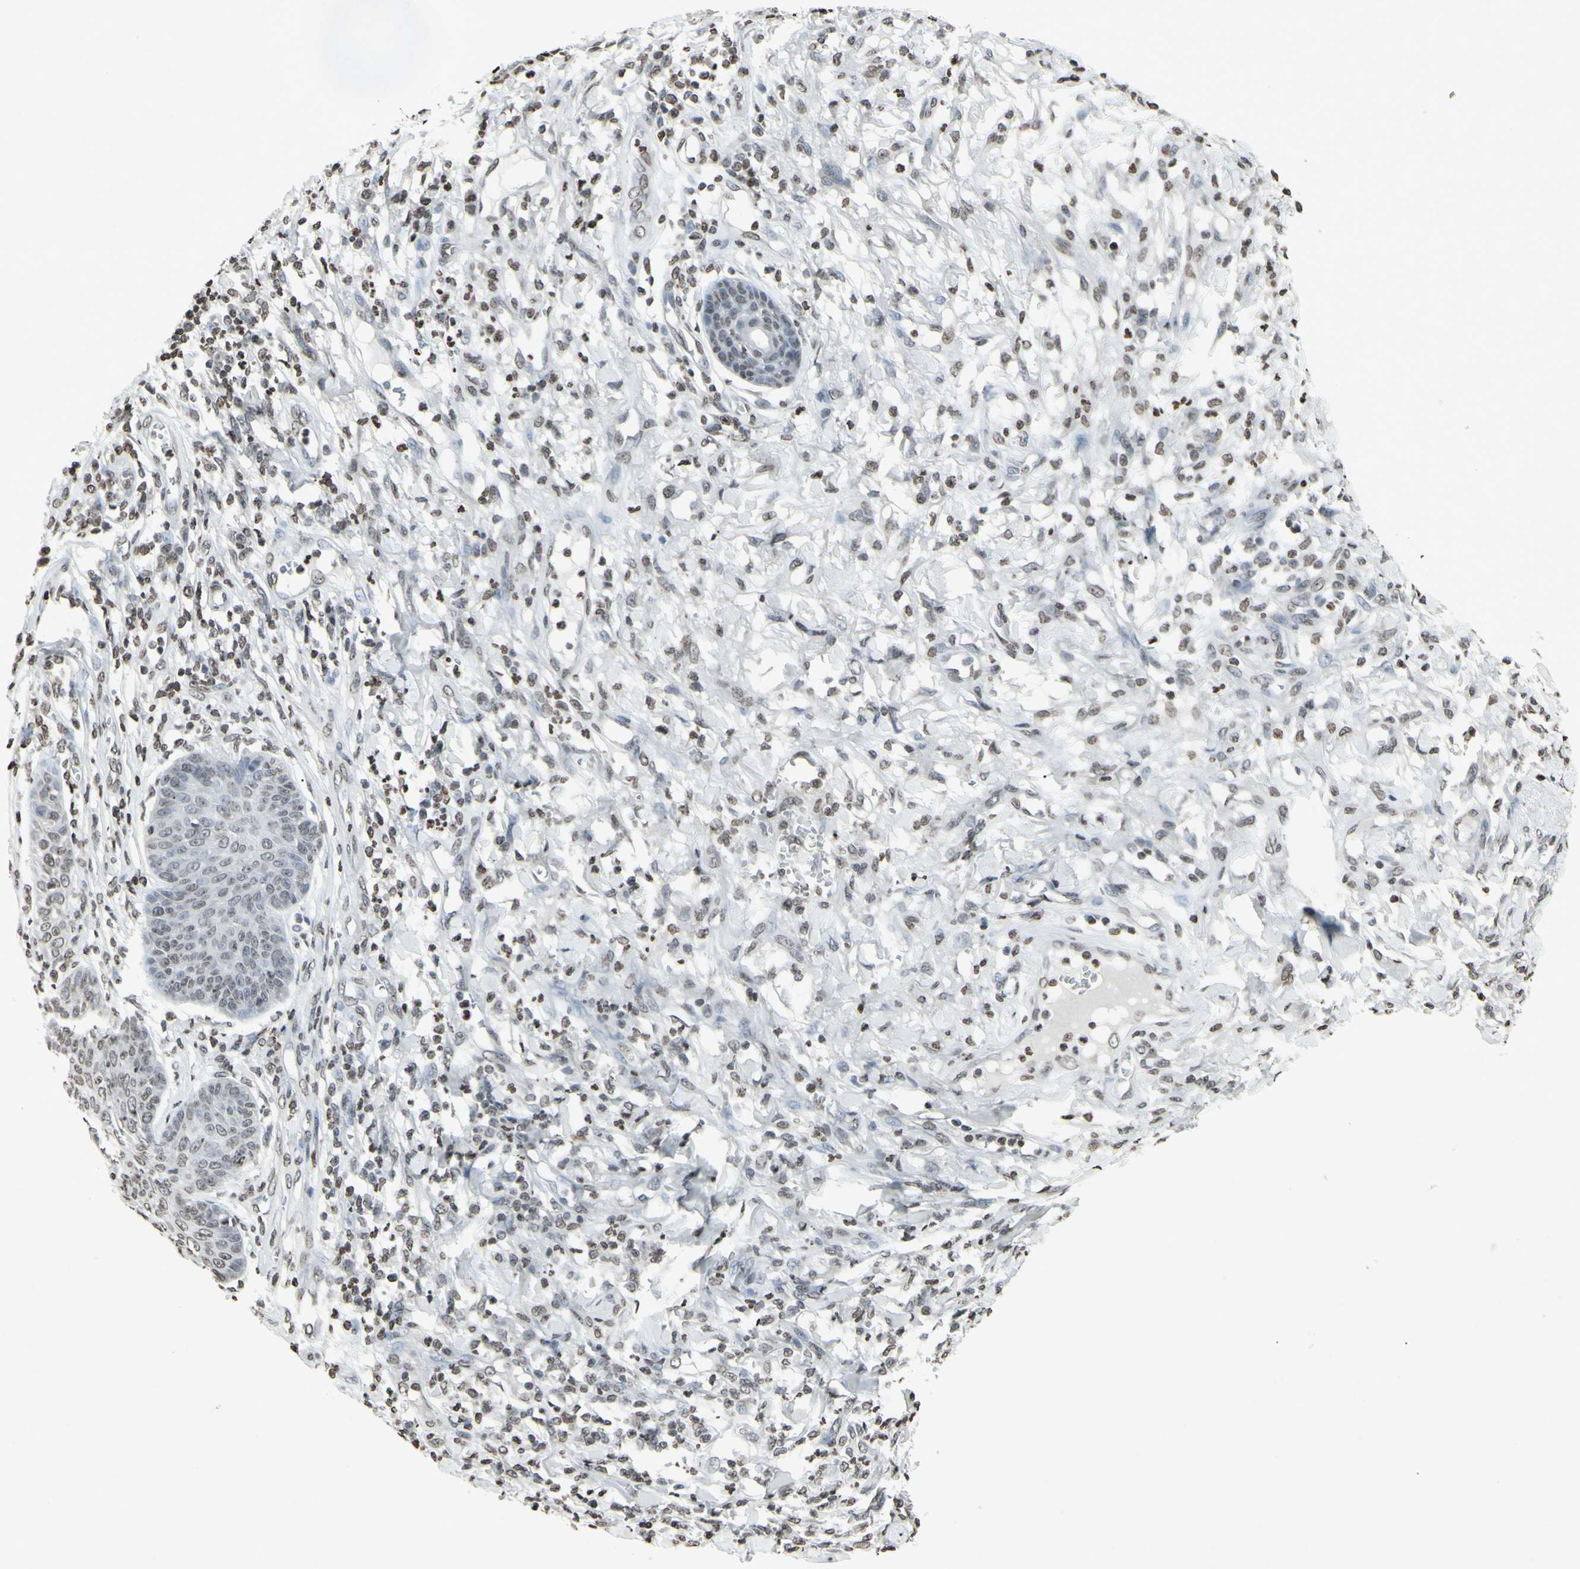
{"staining": {"intensity": "negative", "quantity": "none", "location": "none"}, "tissue": "skin cancer", "cell_type": "Tumor cells", "image_type": "cancer", "snomed": [{"axis": "morphology", "description": "Squamous cell carcinoma, NOS"}, {"axis": "topography", "description": "Skin"}], "caption": "High power microscopy micrograph of an immunohistochemistry photomicrograph of skin cancer, revealing no significant staining in tumor cells. The staining is performed using DAB (3,3'-diaminobenzidine) brown chromogen with nuclei counter-stained in using hematoxylin.", "gene": "CD79B", "patient": {"sex": "female", "age": 78}}